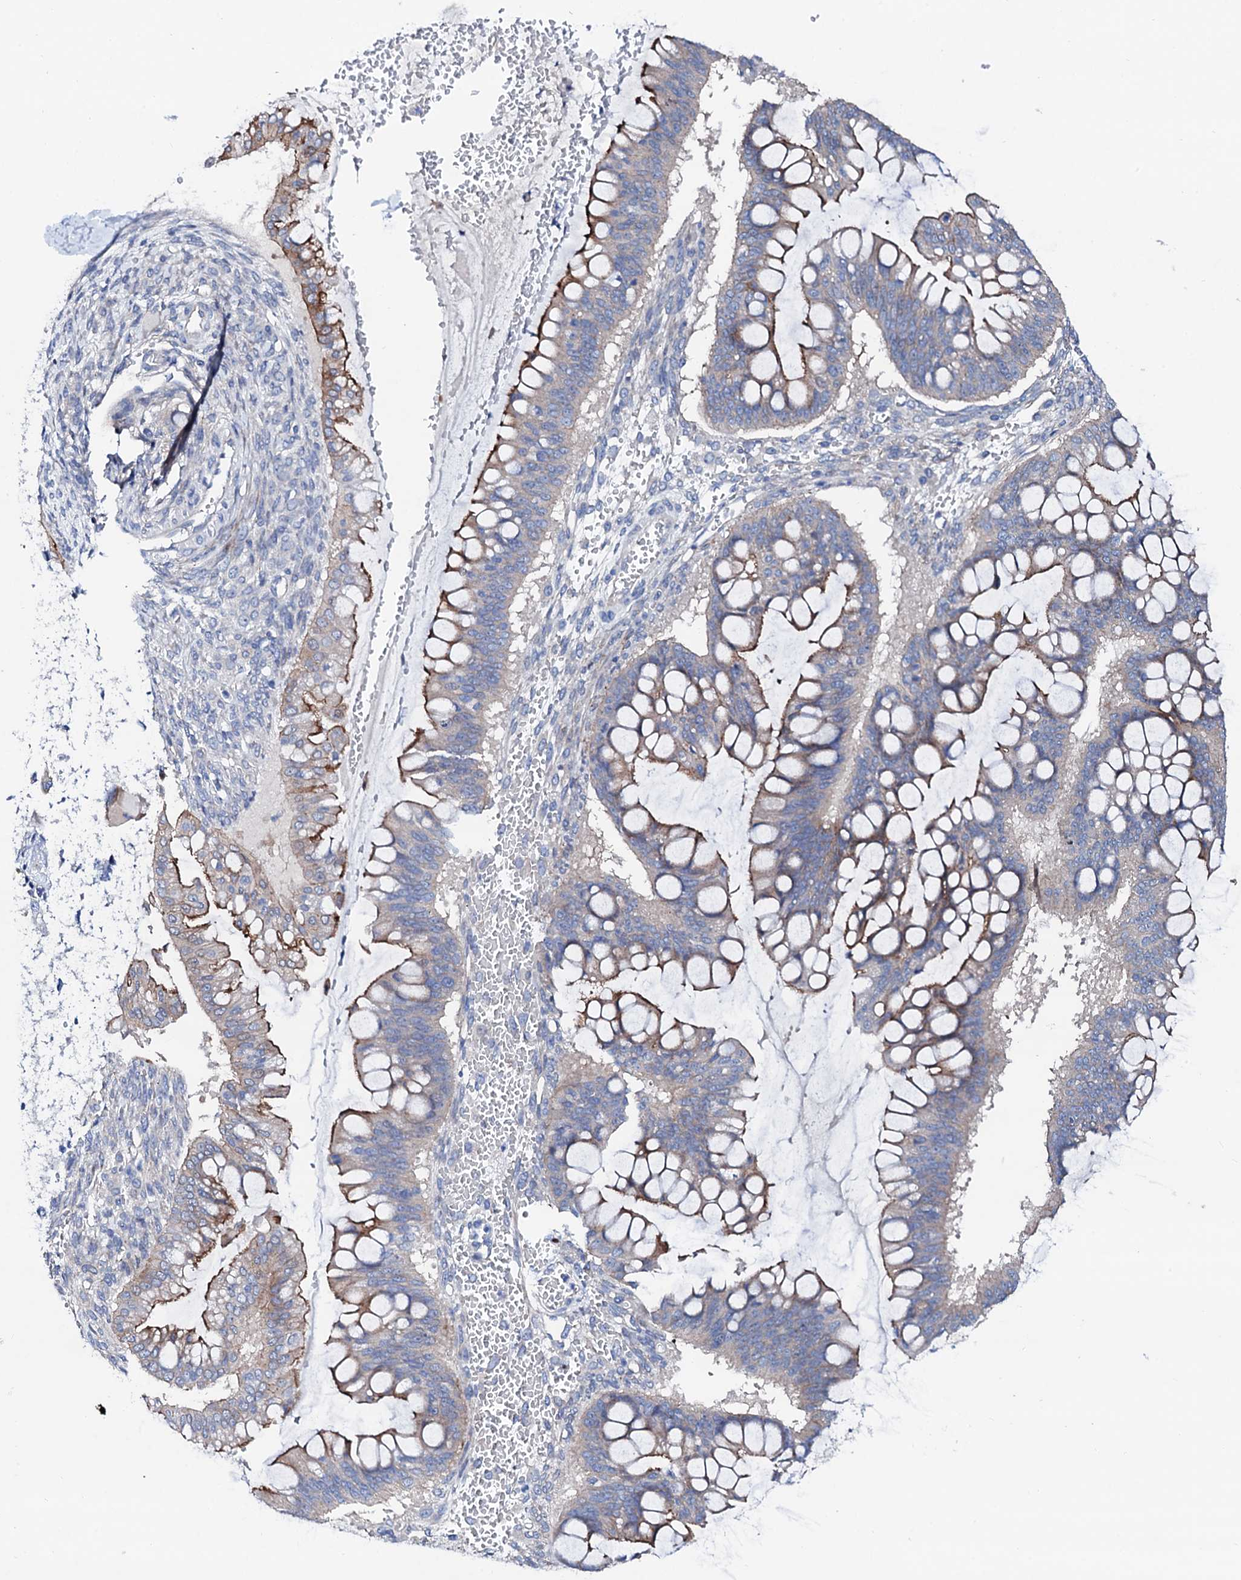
{"staining": {"intensity": "moderate", "quantity": ">75%", "location": "cytoplasmic/membranous"}, "tissue": "ovarian cancer", "cell_type": "Tumor cells", "image_type": "cancer", "snomed": [{"axis": "morphology", "description": "Cystadenocarcinoma, mucinous, NOS"}, {"axis": "topography", "description": "Ovary"}], "caption": "DAB immunohistochemical staining of ovarian mucinous cystadenocarcinoma shows moderate cytoplasmic/membranous protein positivity in approximately >75% of tumor cells.", "gene": "TRDN", "patient": {"sex": "female", "age": 73}}